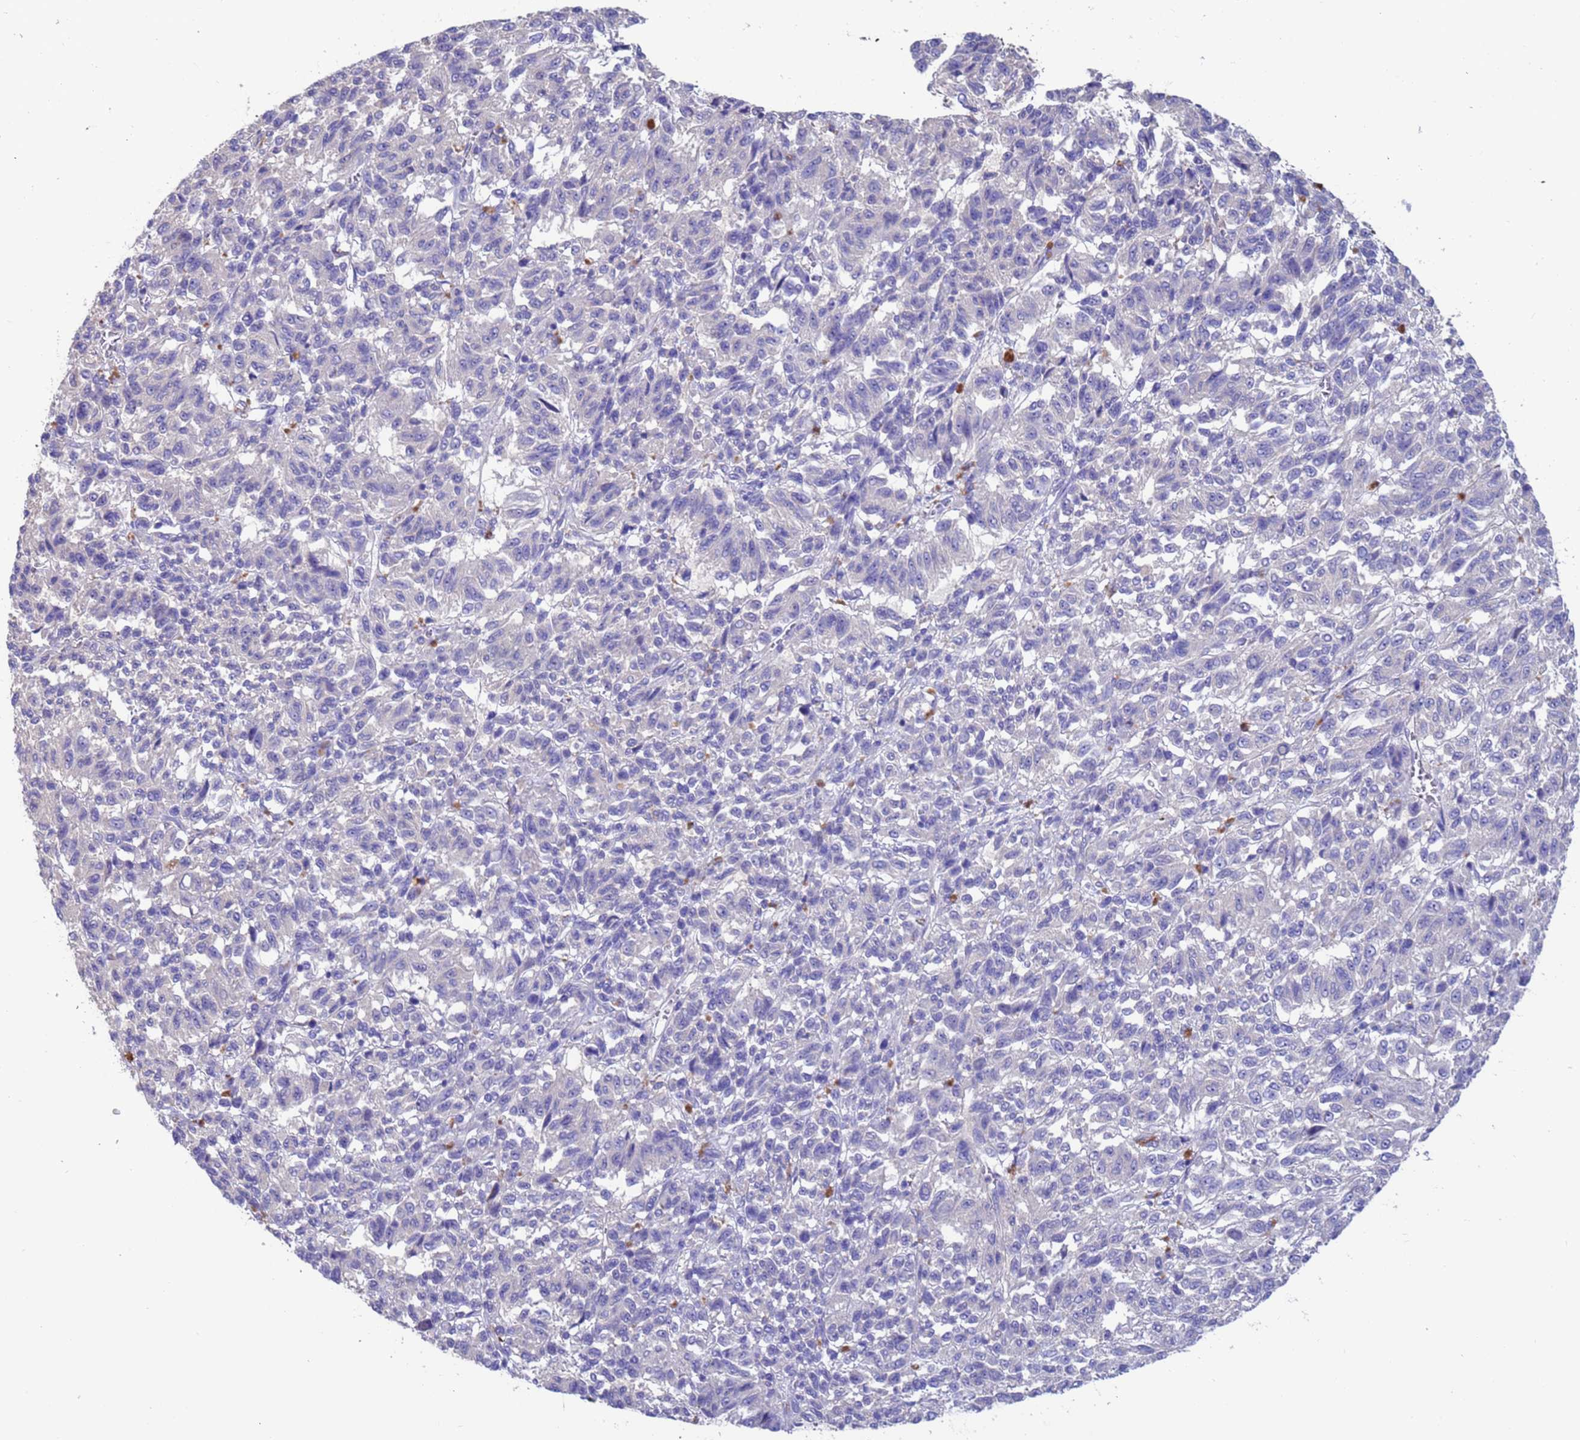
{"staining": {"intensity": "negative", "quantity": "none", "location": "none"}, "tissue": "melanoma", "cell_type": "Tumor cells", "image_type": "cancer", "snomed": [{"axis": "morphology", "description": "Malignant melanoma, Metastatic site"}, {"axis": "topography", "description": "Lung"}], "caption": "A photomicrograph of melanoma stained for a protein exhibits no brown staining in tumor cells.", "gene": "SRL", "patient": {"sex": "male", "age": 64}}